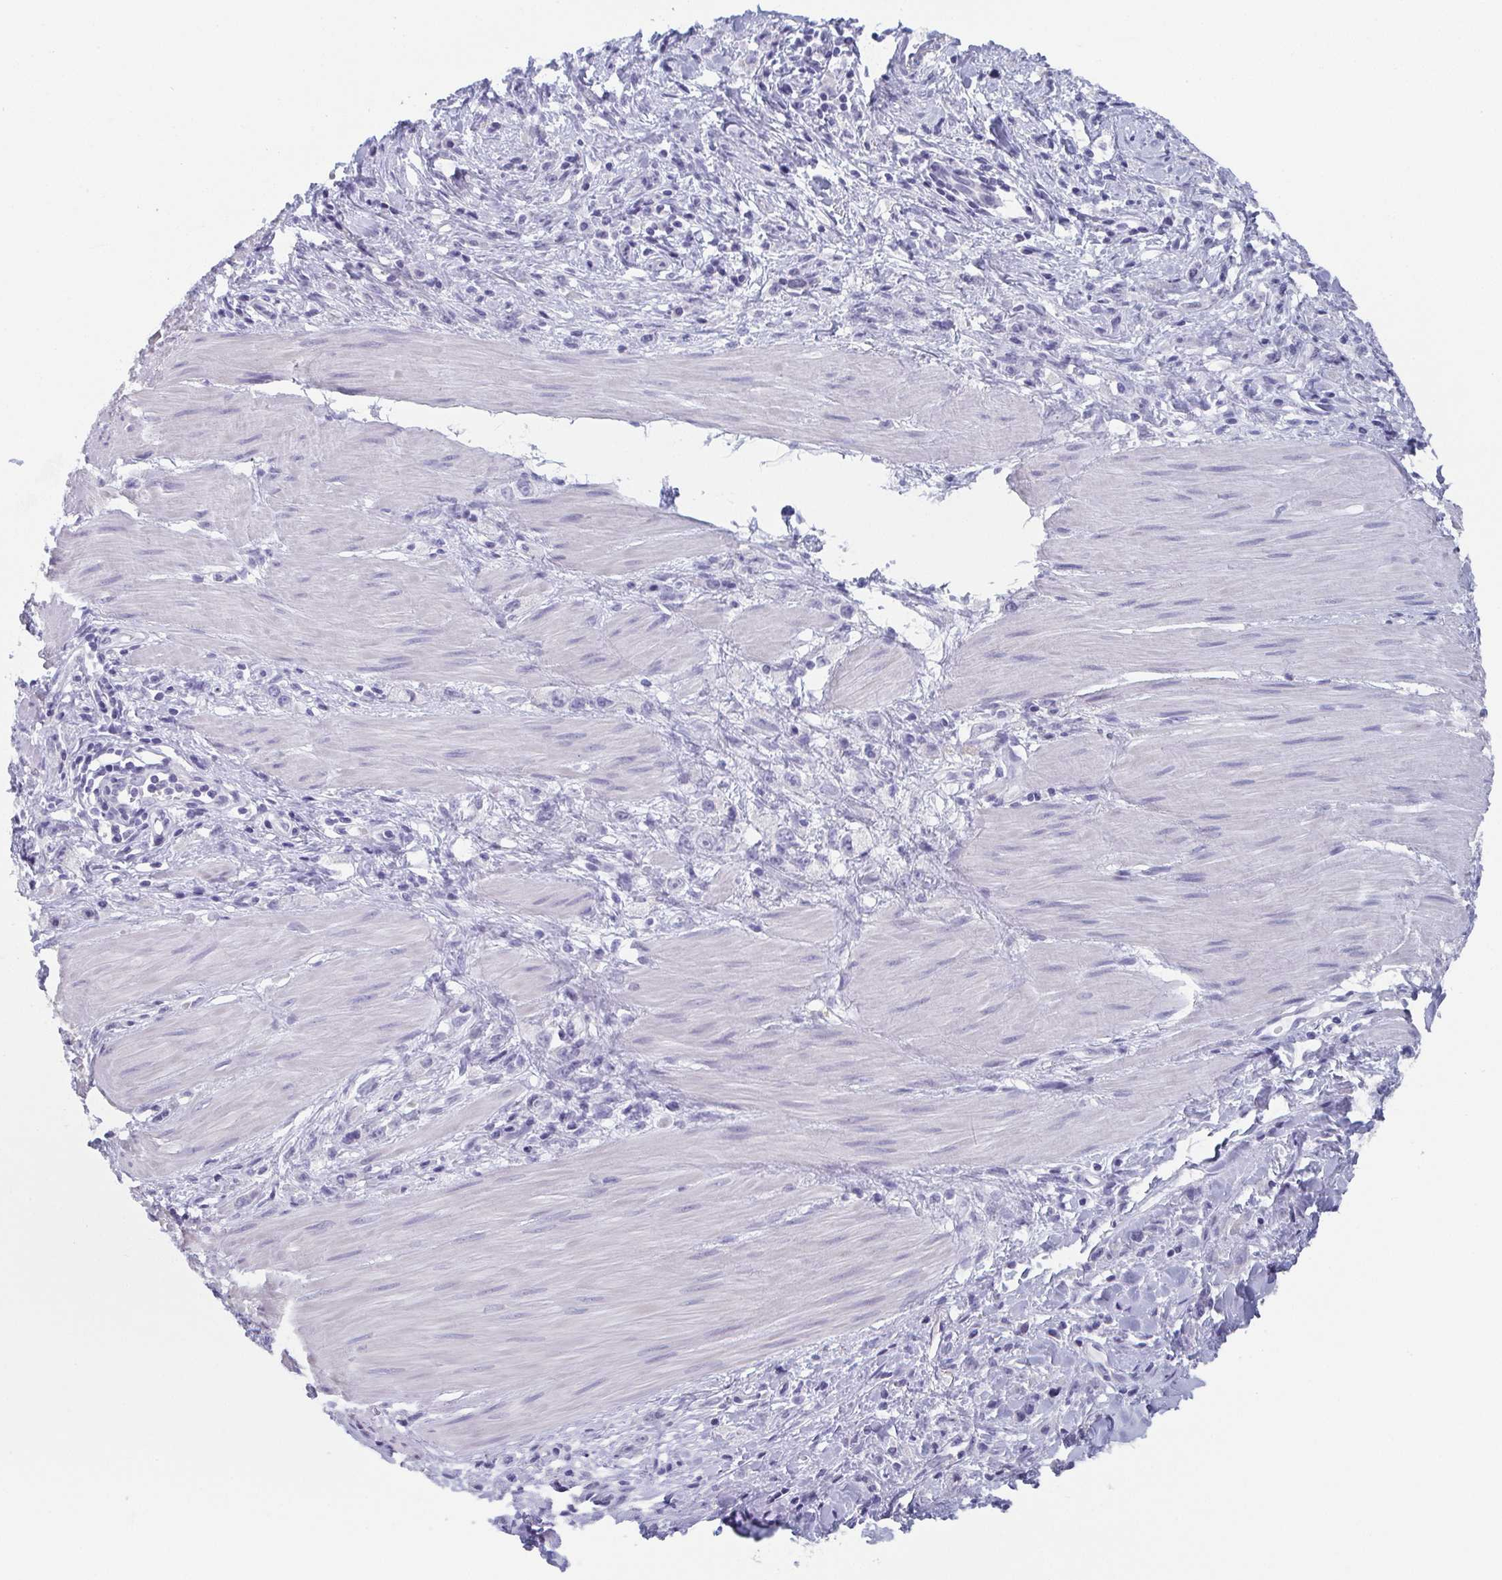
{"staining": {"intensity": "negative", "quantity": "none", "location": "none"}, "tissue": "stomach cancer", "cell_type": "Tumor cells", "image_type": "cancer", "snomed": [{"axis": "morphology", "description": "Adenocarcinoma, NOS"}, {"axis": "topography", "description": "Stomach"}], "caption": "An image of adenocarcinoma (stomach) stained for a protein exhibits no brown staining in tumor cells.", "gene": "DYDC2", "patient": {"sex": "male", "age": 47}}